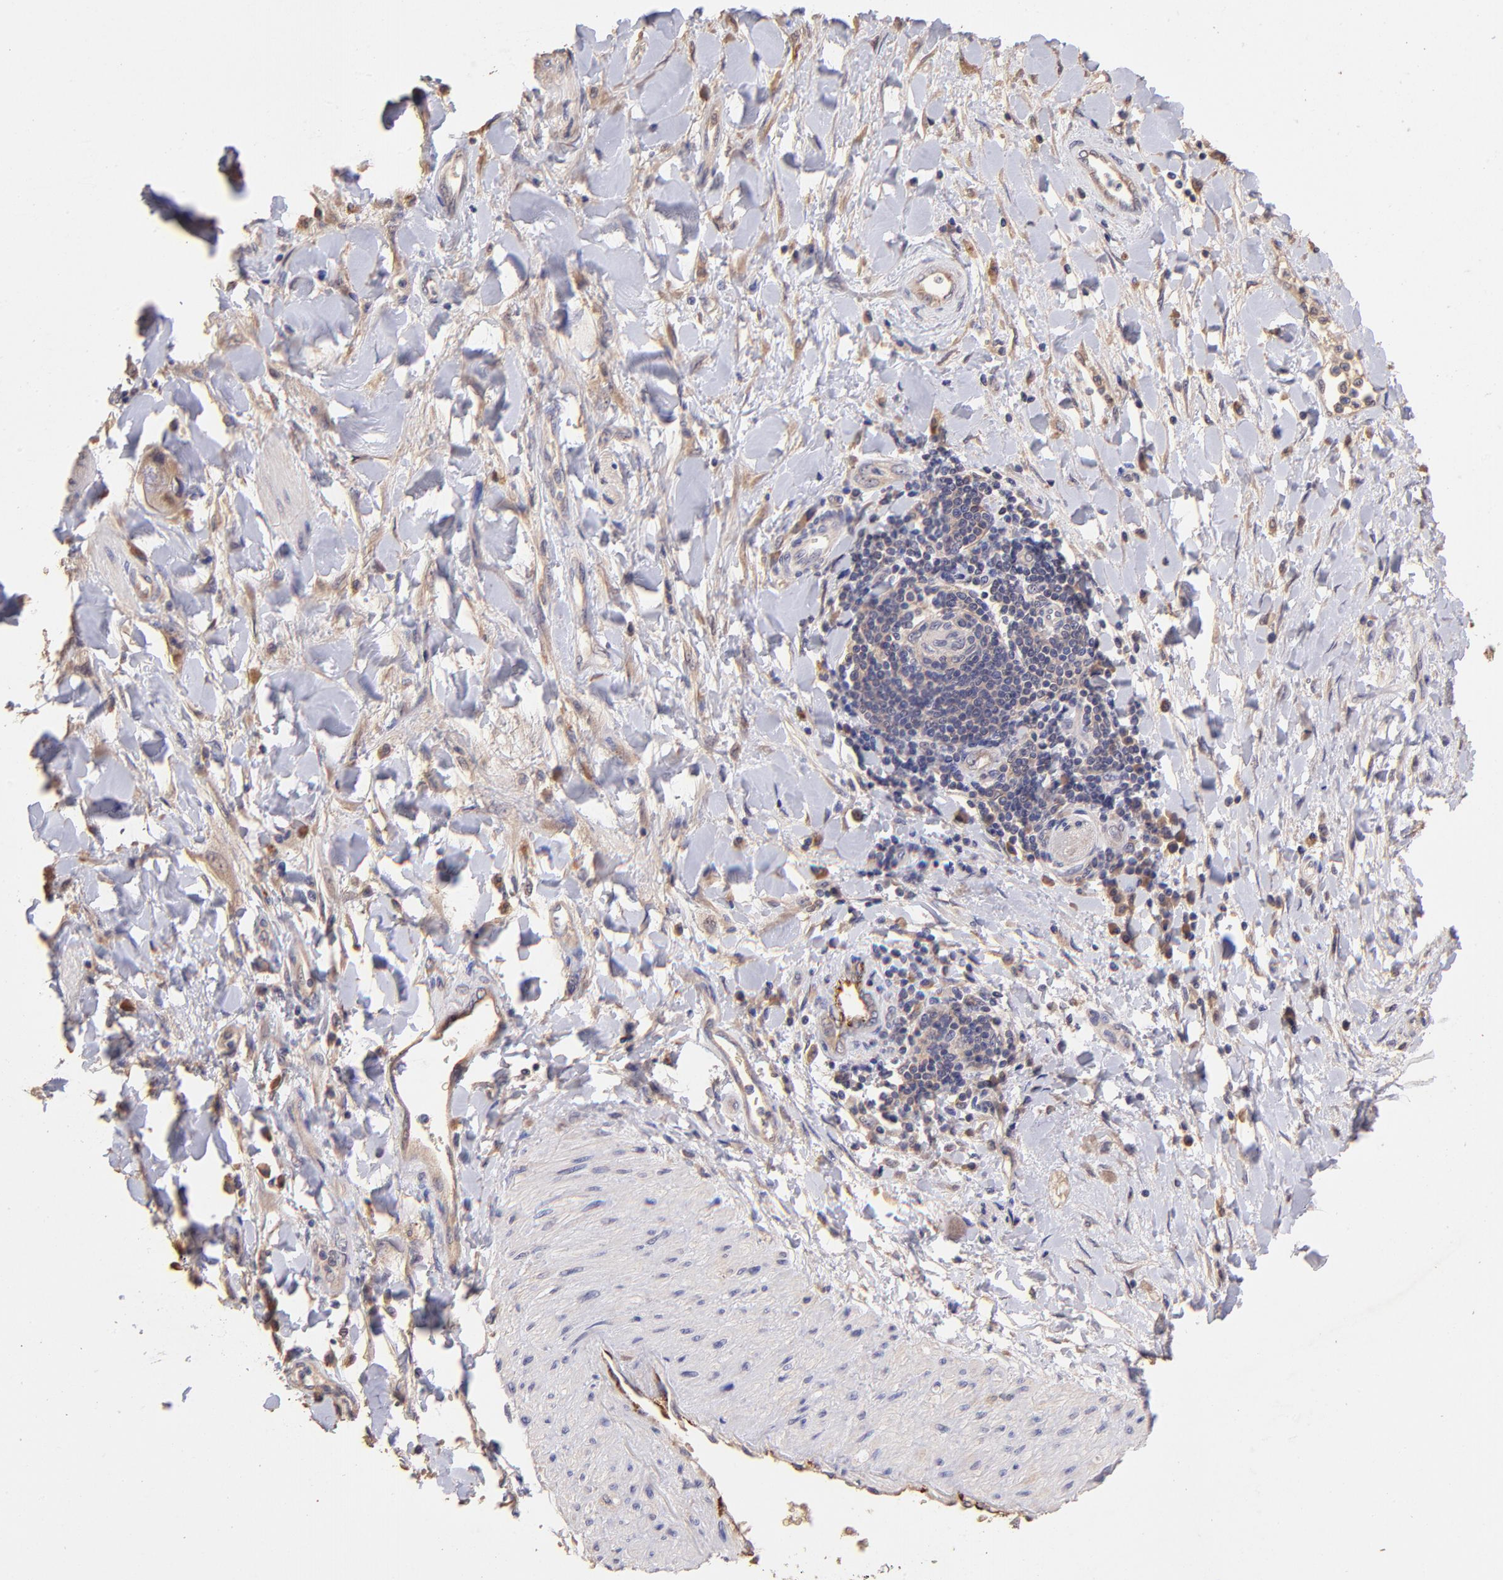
{"staining": {"intensity": "moderate", "quantity": ">75%", "location": "cytoplasmic/membranous"}, "tissue": "adipose tissue", "cell_type": "Adipocytes", "image_type": "normal", "snomed": [{"axis": "morphology", "description": "Normal tissue, NOS"}, {"axis": "morphology", "description": "Cholangiocarcinoma"}, {"axis": "topography", "description": "Liver"}, {"axis": "topography", "description": "Peripheral nerve tissue"}], "caption": "Immunohistochemistry (IHC) (DAB) staining of benign adipose tissue shows moderate cytoplasmic/membranous protein positivity in about >75% of adipocytes.", "gene": "RNASEL", "patient": {"sex": "male", "age": 50}}